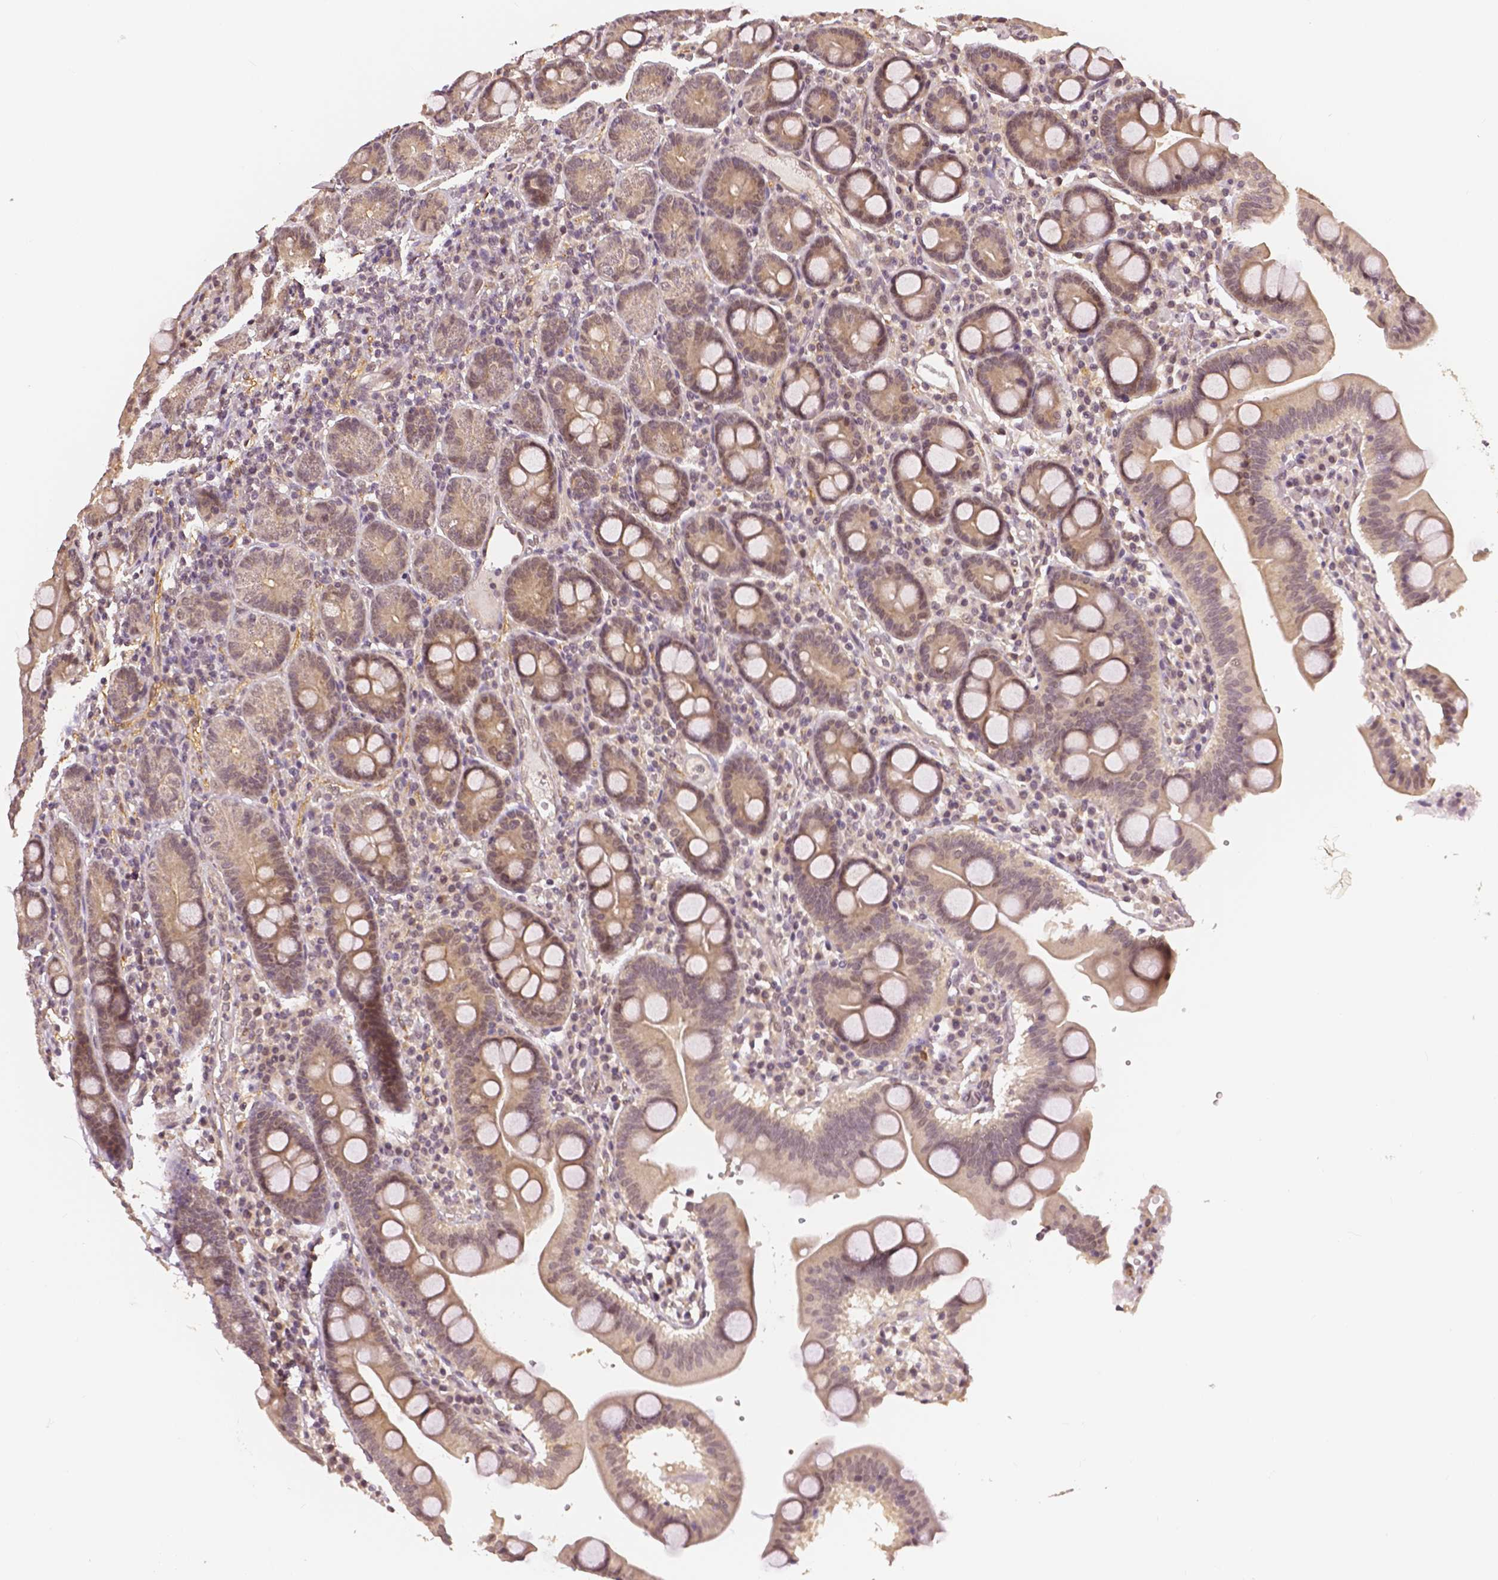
{"staining": {"intensity": "weak", "quantity": "25%-75%", "location": "cytoplasmic/membranous,nuclear"}, "tissue": "duodenum", "cell_type": "Glandular cells", "image_type": "normal", "snomed": [{"axis": "morphology", "description": "Normal tissue, NOS"}, {"axis": "topography", "description": "Pancreas"}, {"axis": "topography", "description": "Duodenum"}], "caption": "Immunohistochemistry micrograph of normal duodenum: duodenum stained using immunohistochemistry reveals low levels of weak protein expression localized specifically in the cytoplasmic/membranous,nuclear of glandular cells, appearing as a cytoplasmic/membranous,nuclear brown color.", "gene": "MAP1LC3B", "patient": {"sex": "male", "age": 59}}